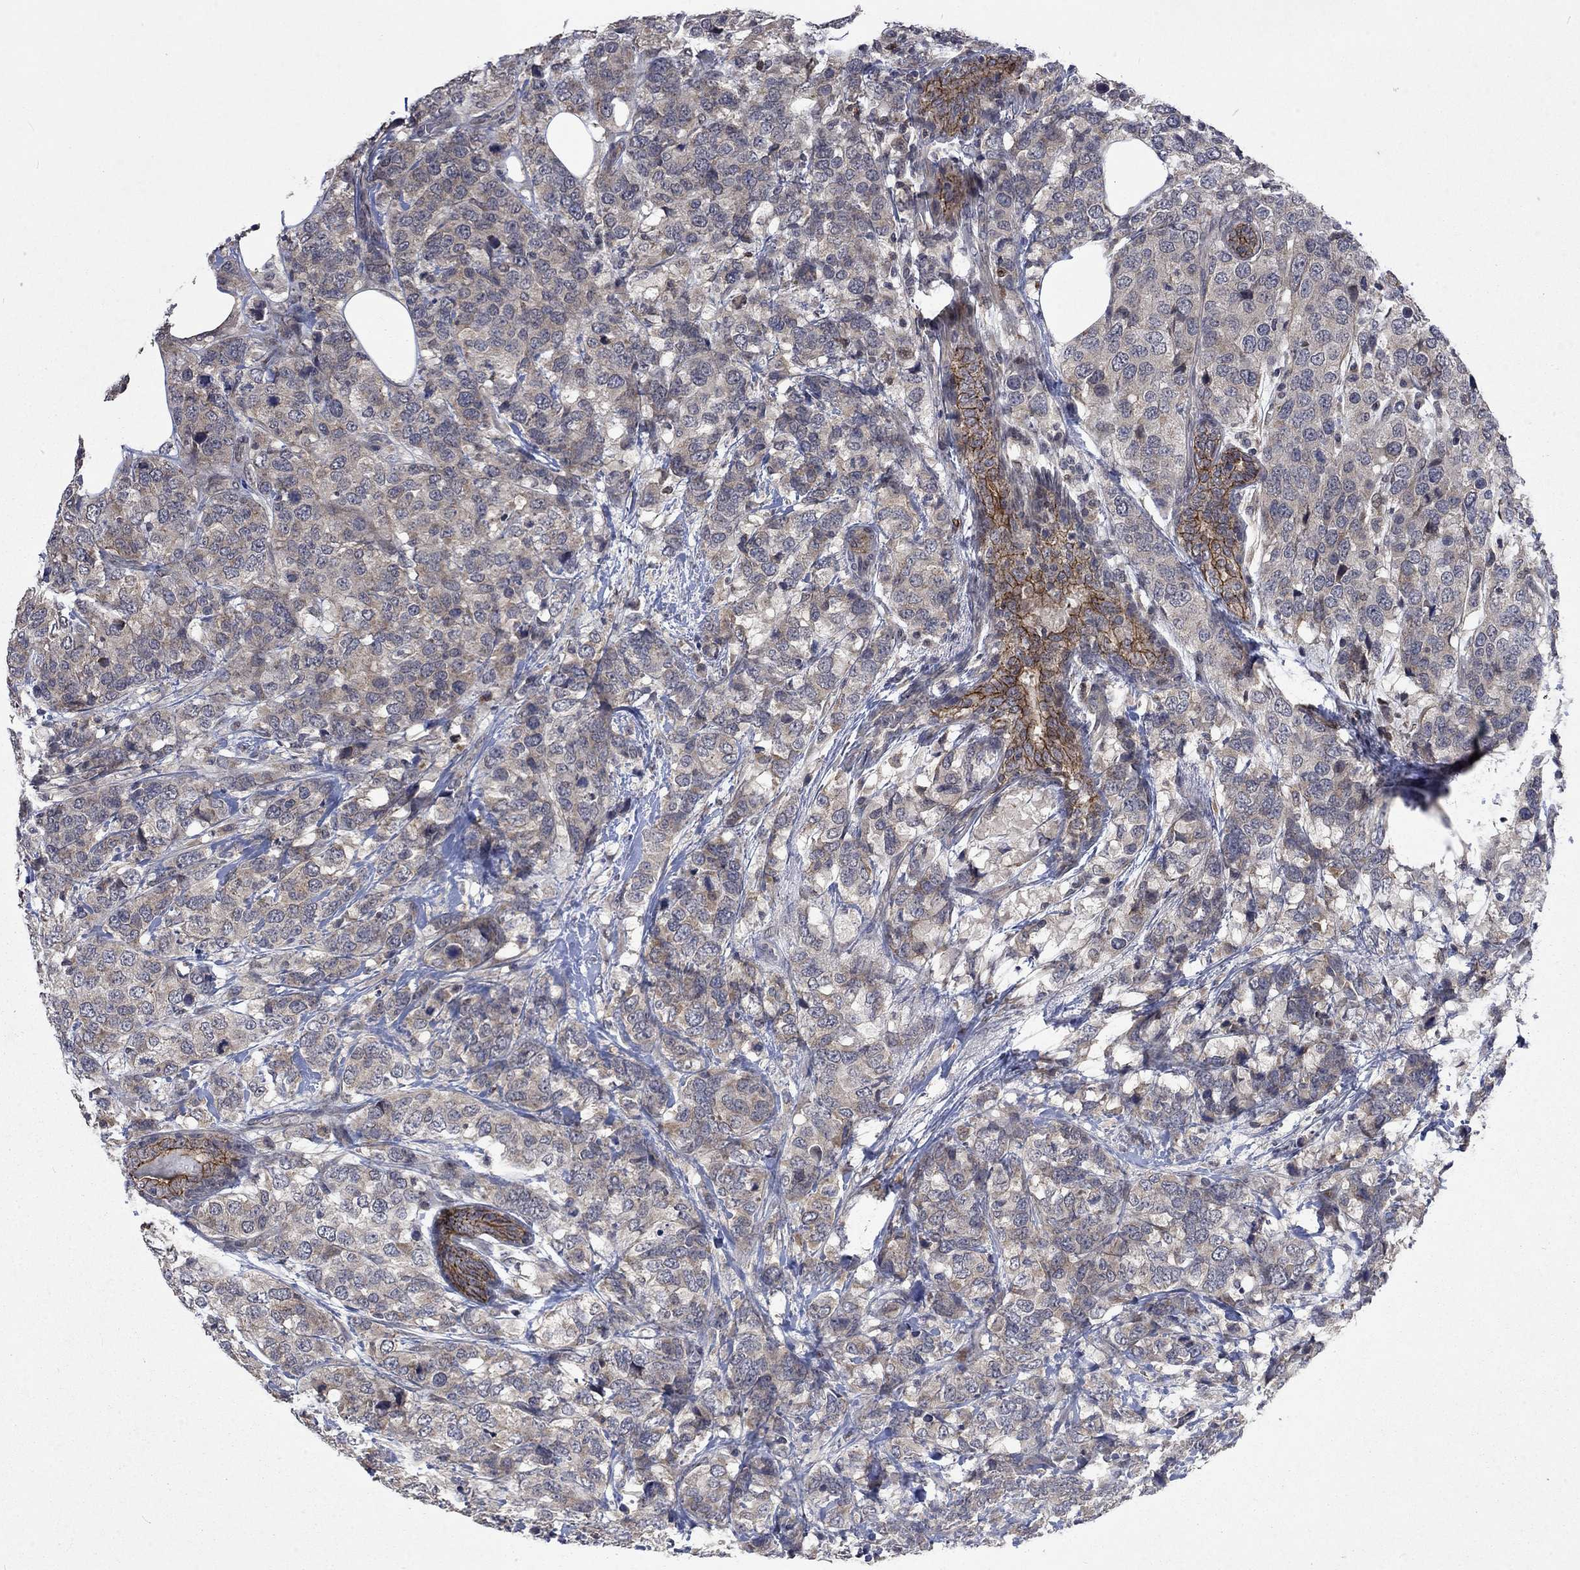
{"staining": {"intensity": "negative", "quantity": "none", "location": "none"}, "tissue": "breast cancer", "cell_type": "Tumor cells", "image_type": "cancer", "snomed": [{"axis": "morphology", "description": "Lobular carcinoma"}, {"axis": "topography", "description": "Breast"}], "caption": "A high-resolution micrograph shows IHC staining of breast lobular carcinoma, which shows no significant expression in tumor cells.", "gene": "PPP1R9A", "patient": {"sex": "female", "age": 59}}